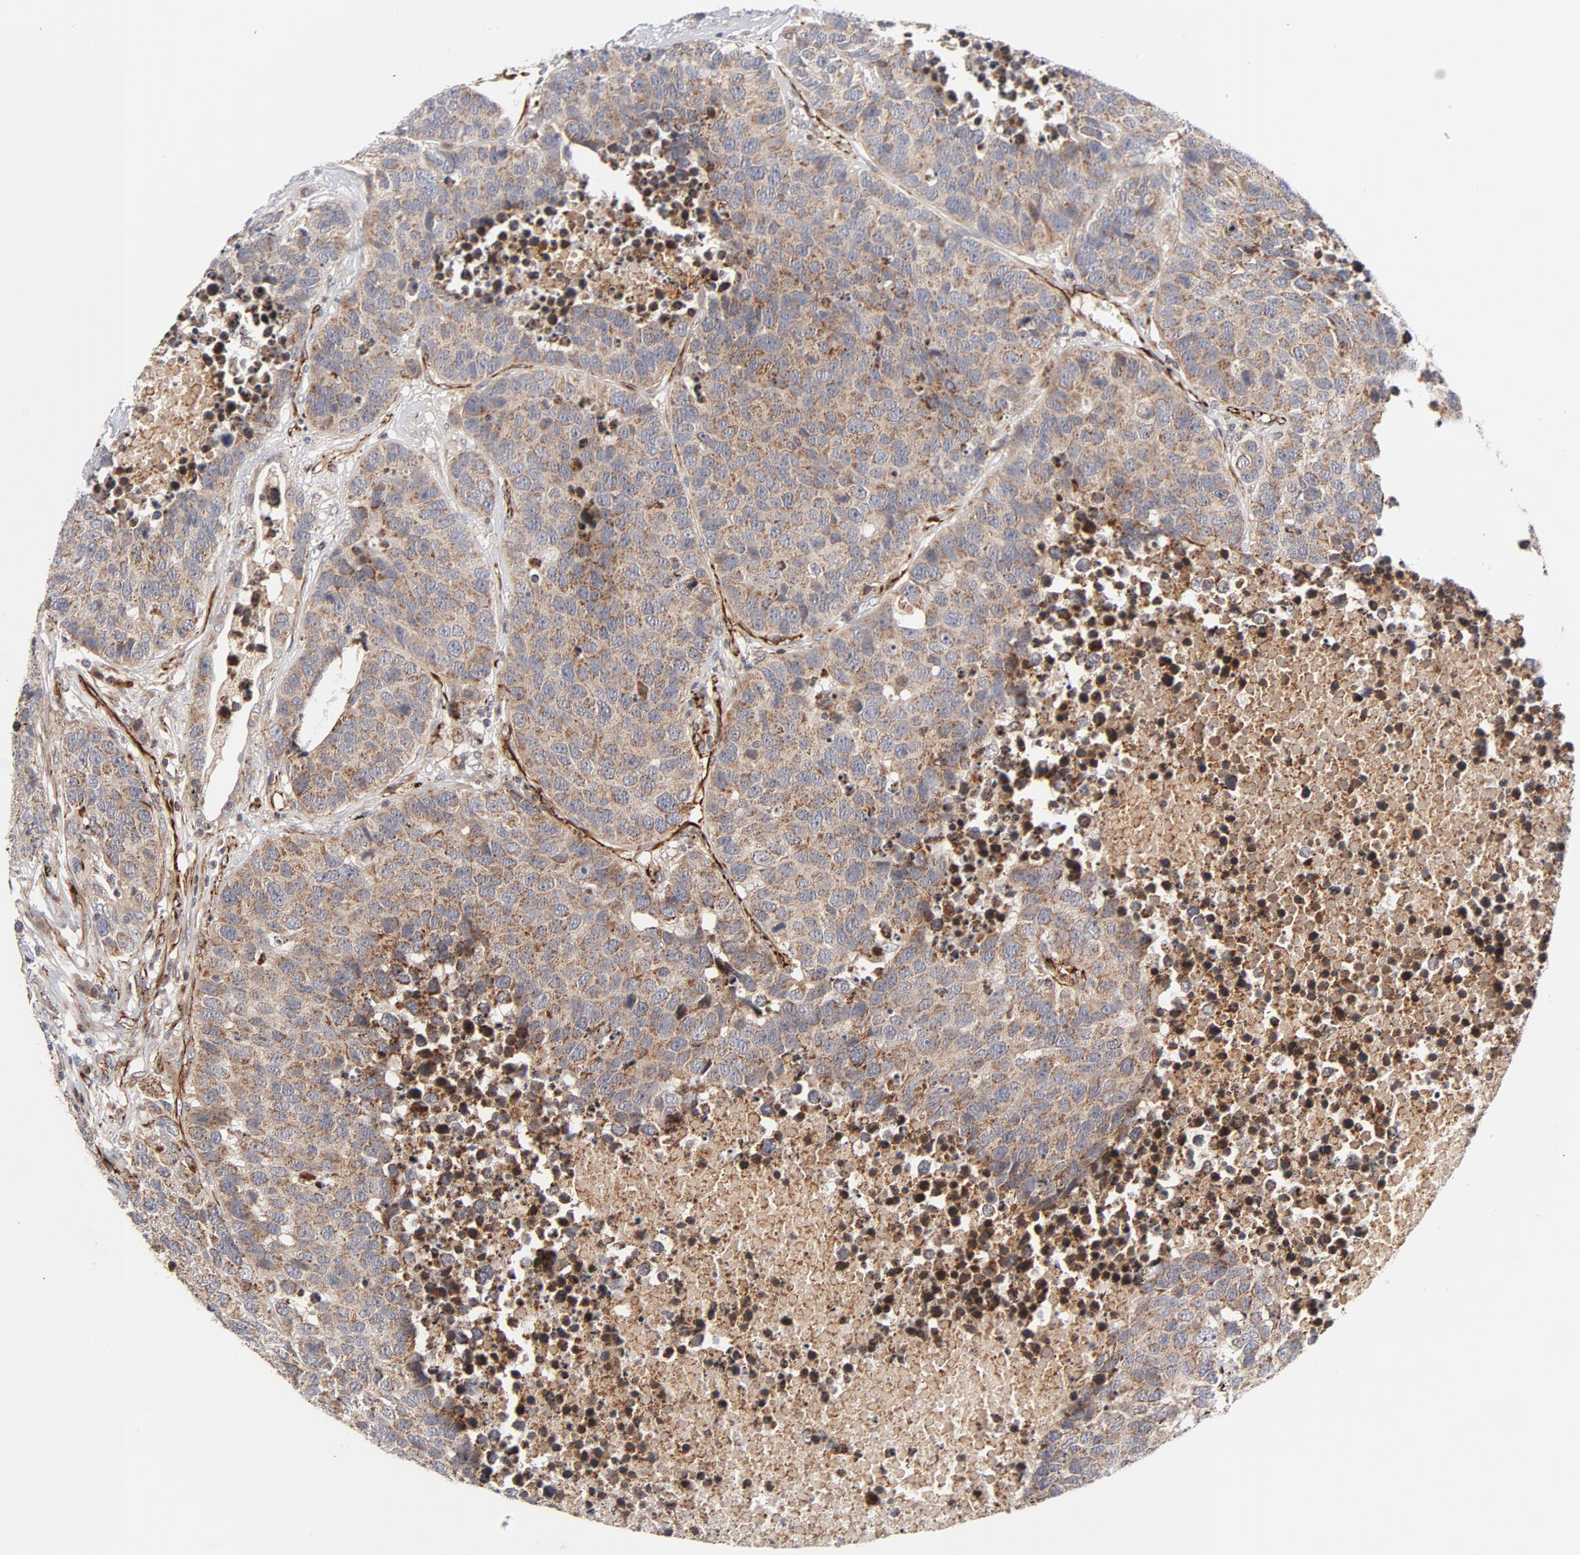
{"staining": {"intensity": "moderate", "quantity": ">75%", "location": "cytoplasmic/membranous"}, "tissue": "carcinoid", "cell_type": "Tumor cells", "image_type": "cancer", "snomed": [{"axis": "morphology", "description": "Carcinoid, malignant, NOS"}, {"axis": "topography", "description": "Lung"}], "caption": "Carcinoid stained for a protein (brown) reveals moderate cytoplasmic/membranous positive staining in approximately >75% of tumor cells.", "gene": "DNAAF2", "patient": {"sex": "male", "age": 60}}